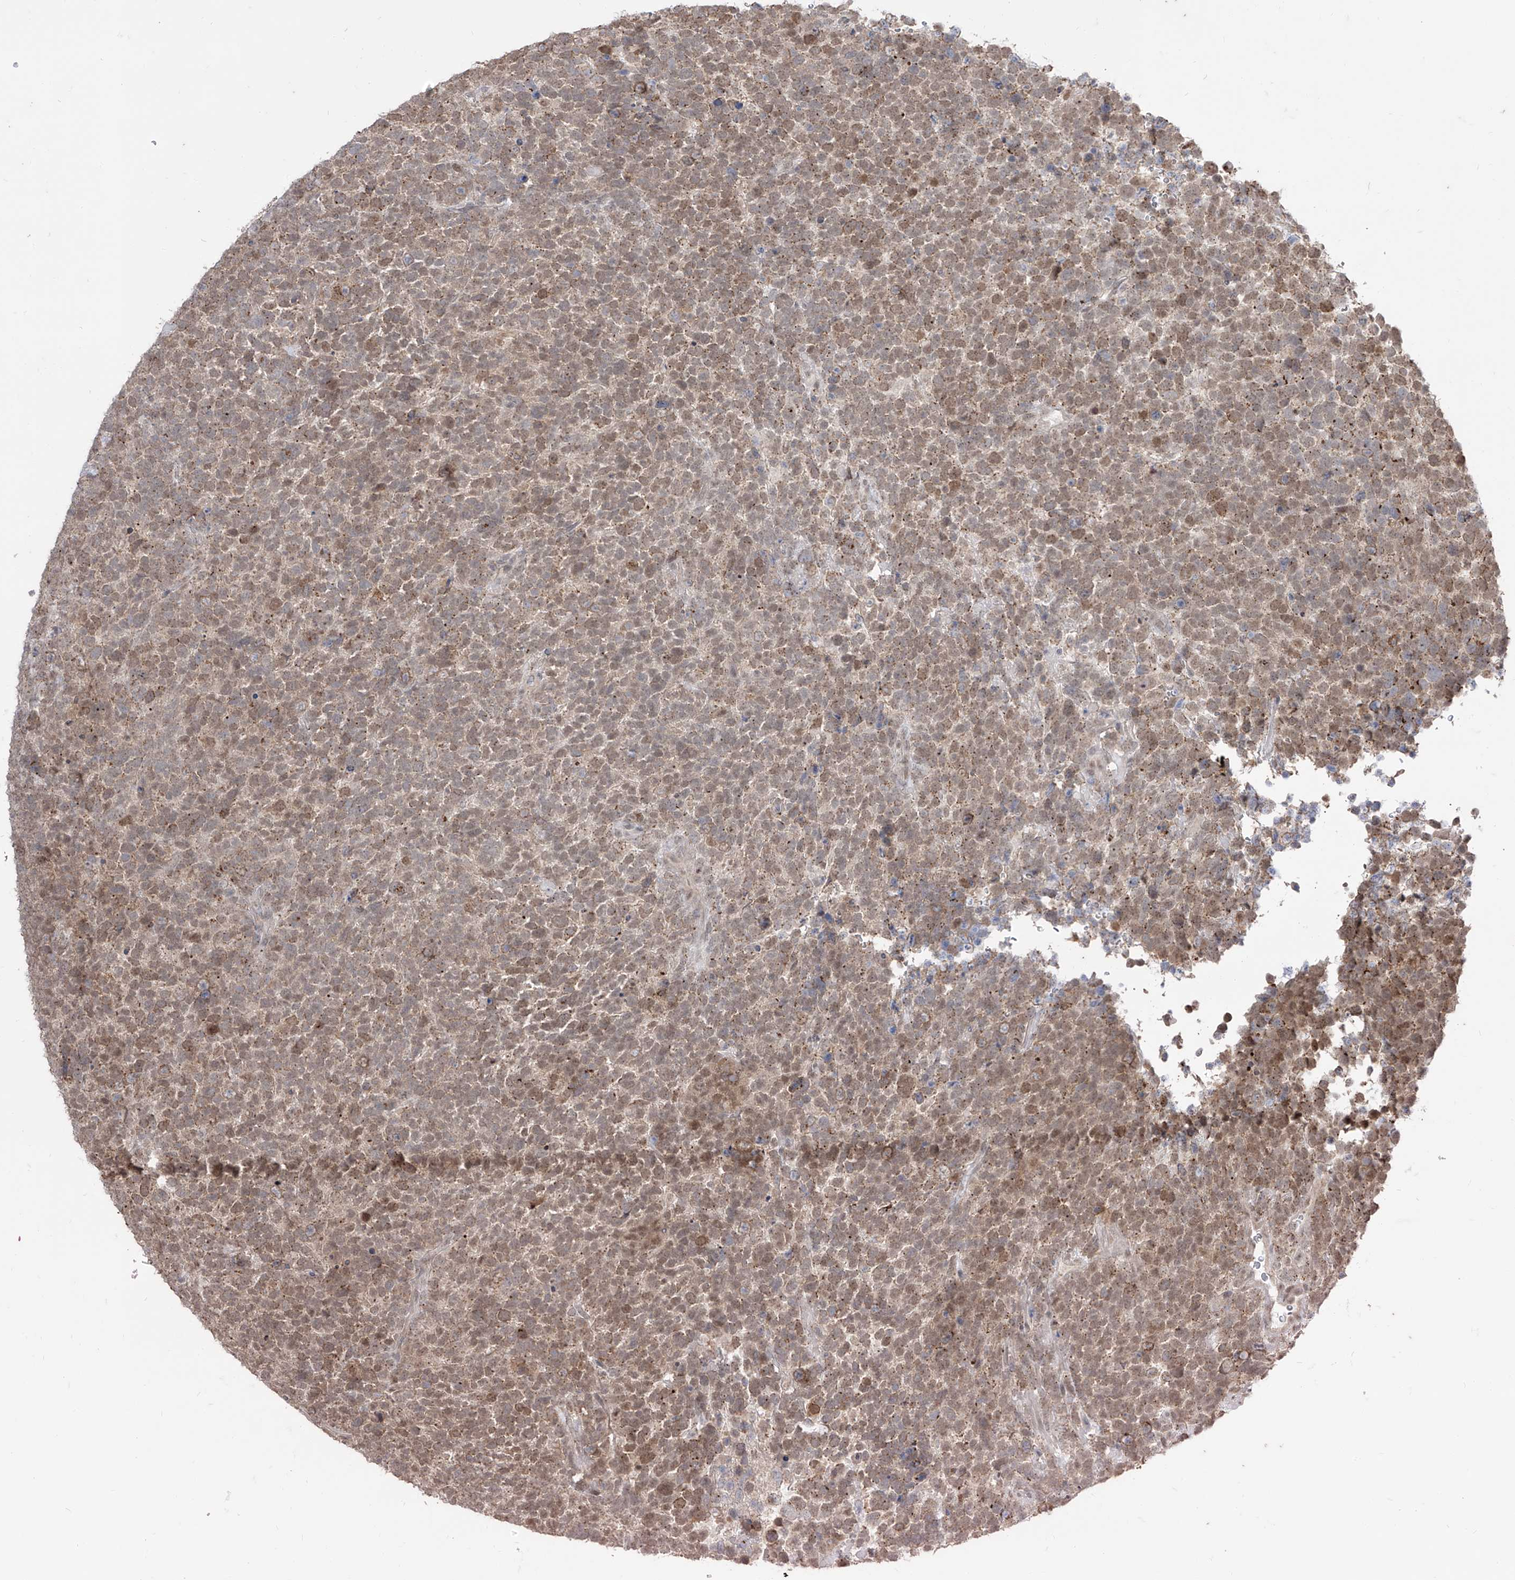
{"staining": {"intensity": "moderate", "quantity": ">75%", "location": "nuclear"}, "tissue": "urothelial cancer", "cell_type": "Tumor cells", "image_type": "cancer", "snomed": [{"axis": "morphology", "description": "Urothelial carcinoma, High grade"}, {"axis": "topography", "description": "Urinary bladder"}], "caption": "High-magnification brightfield microscopy of high-grade urothelial carcinoma stained with DAB (brown) and counterstained with hematoxylin (blue). tumor cells exhibit moderate nuclear positivity is seen in approximately>75% of cells.", "gene": "BROX", "patient": {"sex": "female", "age": 82}}